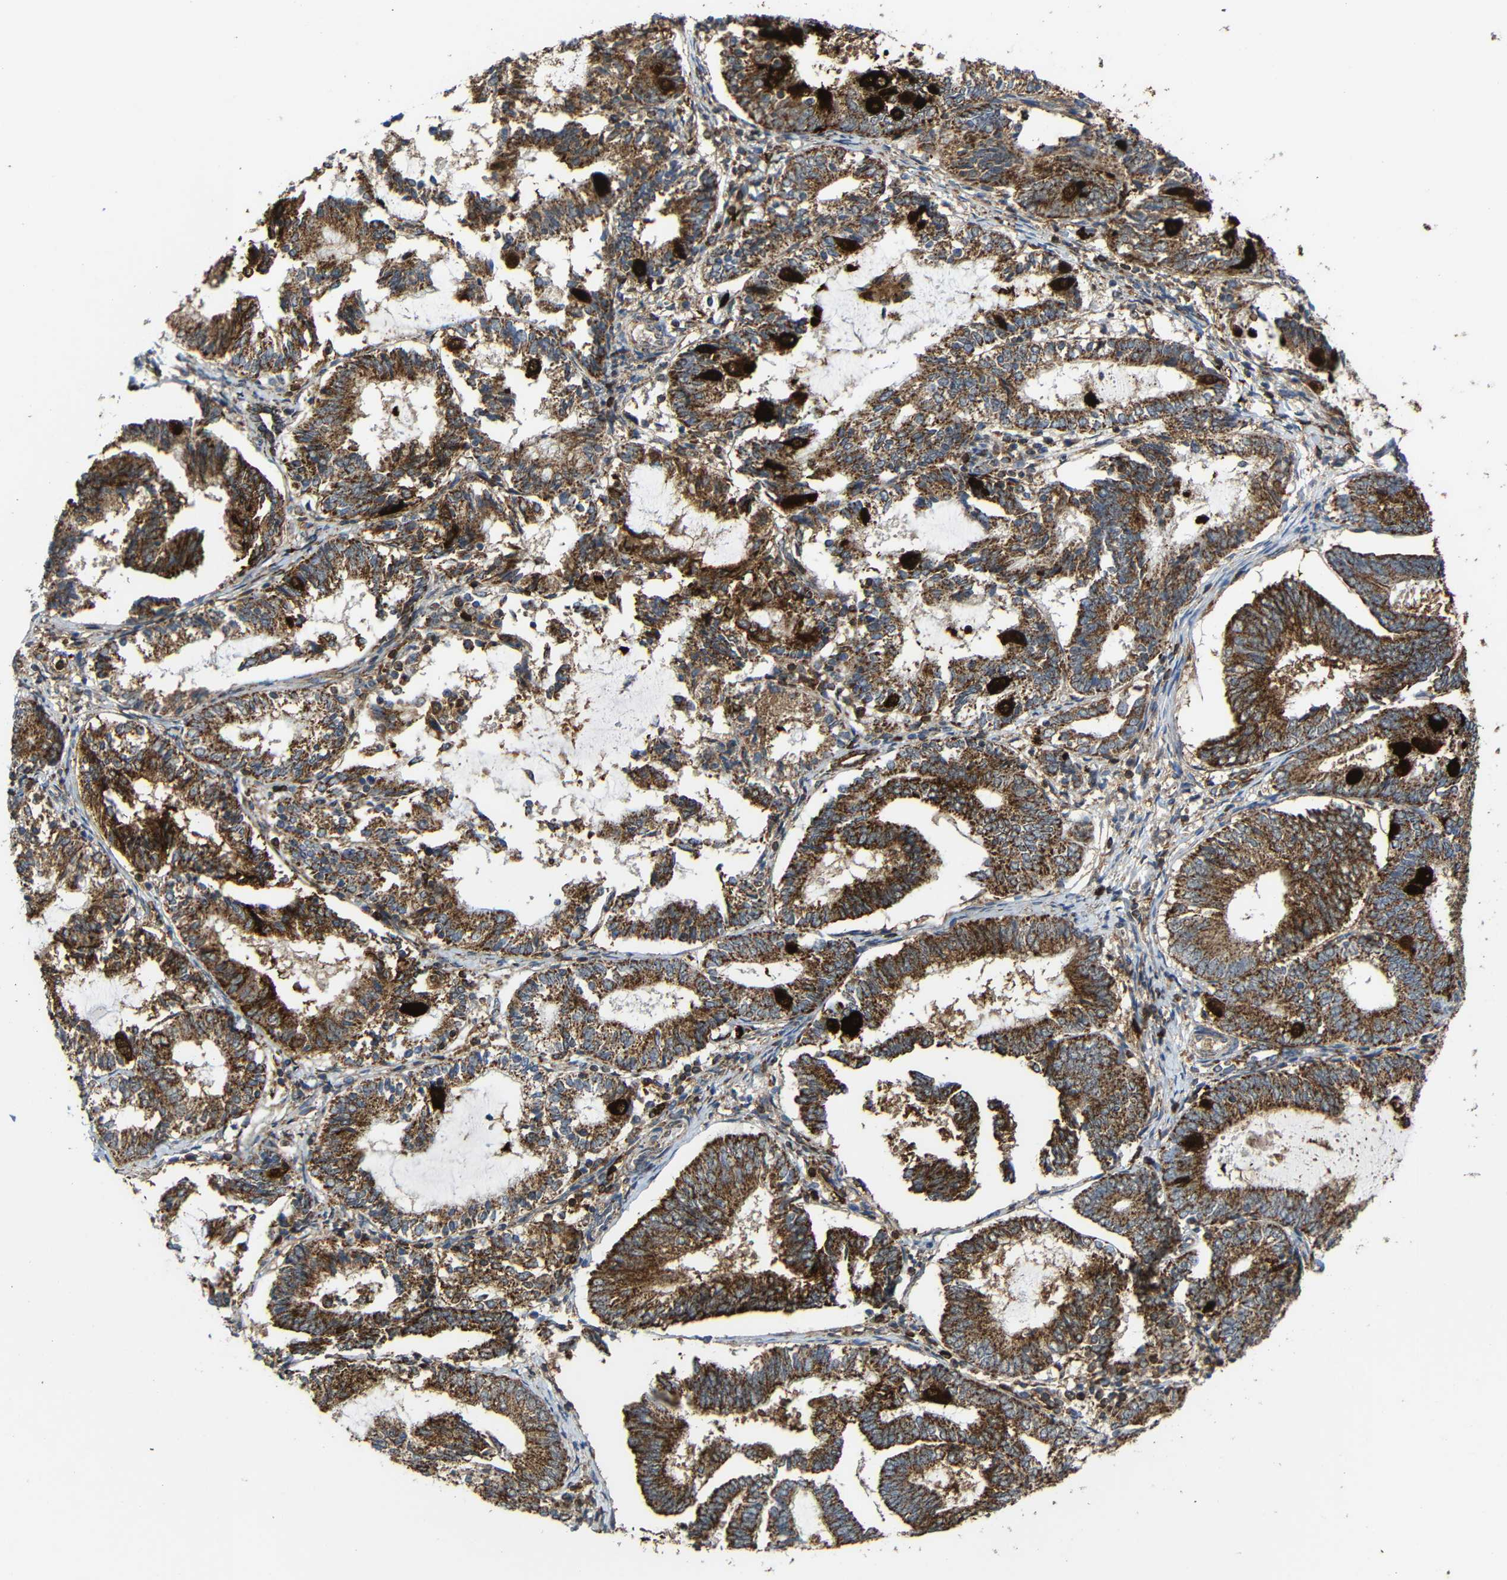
{"staining": {"intensity": "moderate", "quantity": ">75%", "location": "cytoplasmic/membranous"}, "tissue": "endometrial cancer", "cell_type": "Tumor cells", "image_type": "cancer", "snomed": [{"axis": "morphology", "description": "Adenocarcinoma, NOS"}, {"axis": "topography", "description": "Endometrium"}], "caption": "The photomicrograph displays immunohistochemical staining of endometrial cancer. There is moderate cytoplasmic/membranous staining is present in about >75% of tumor cells.", "gene": "C1GALT1", "patient": {"sex": "female", "age": 81}}